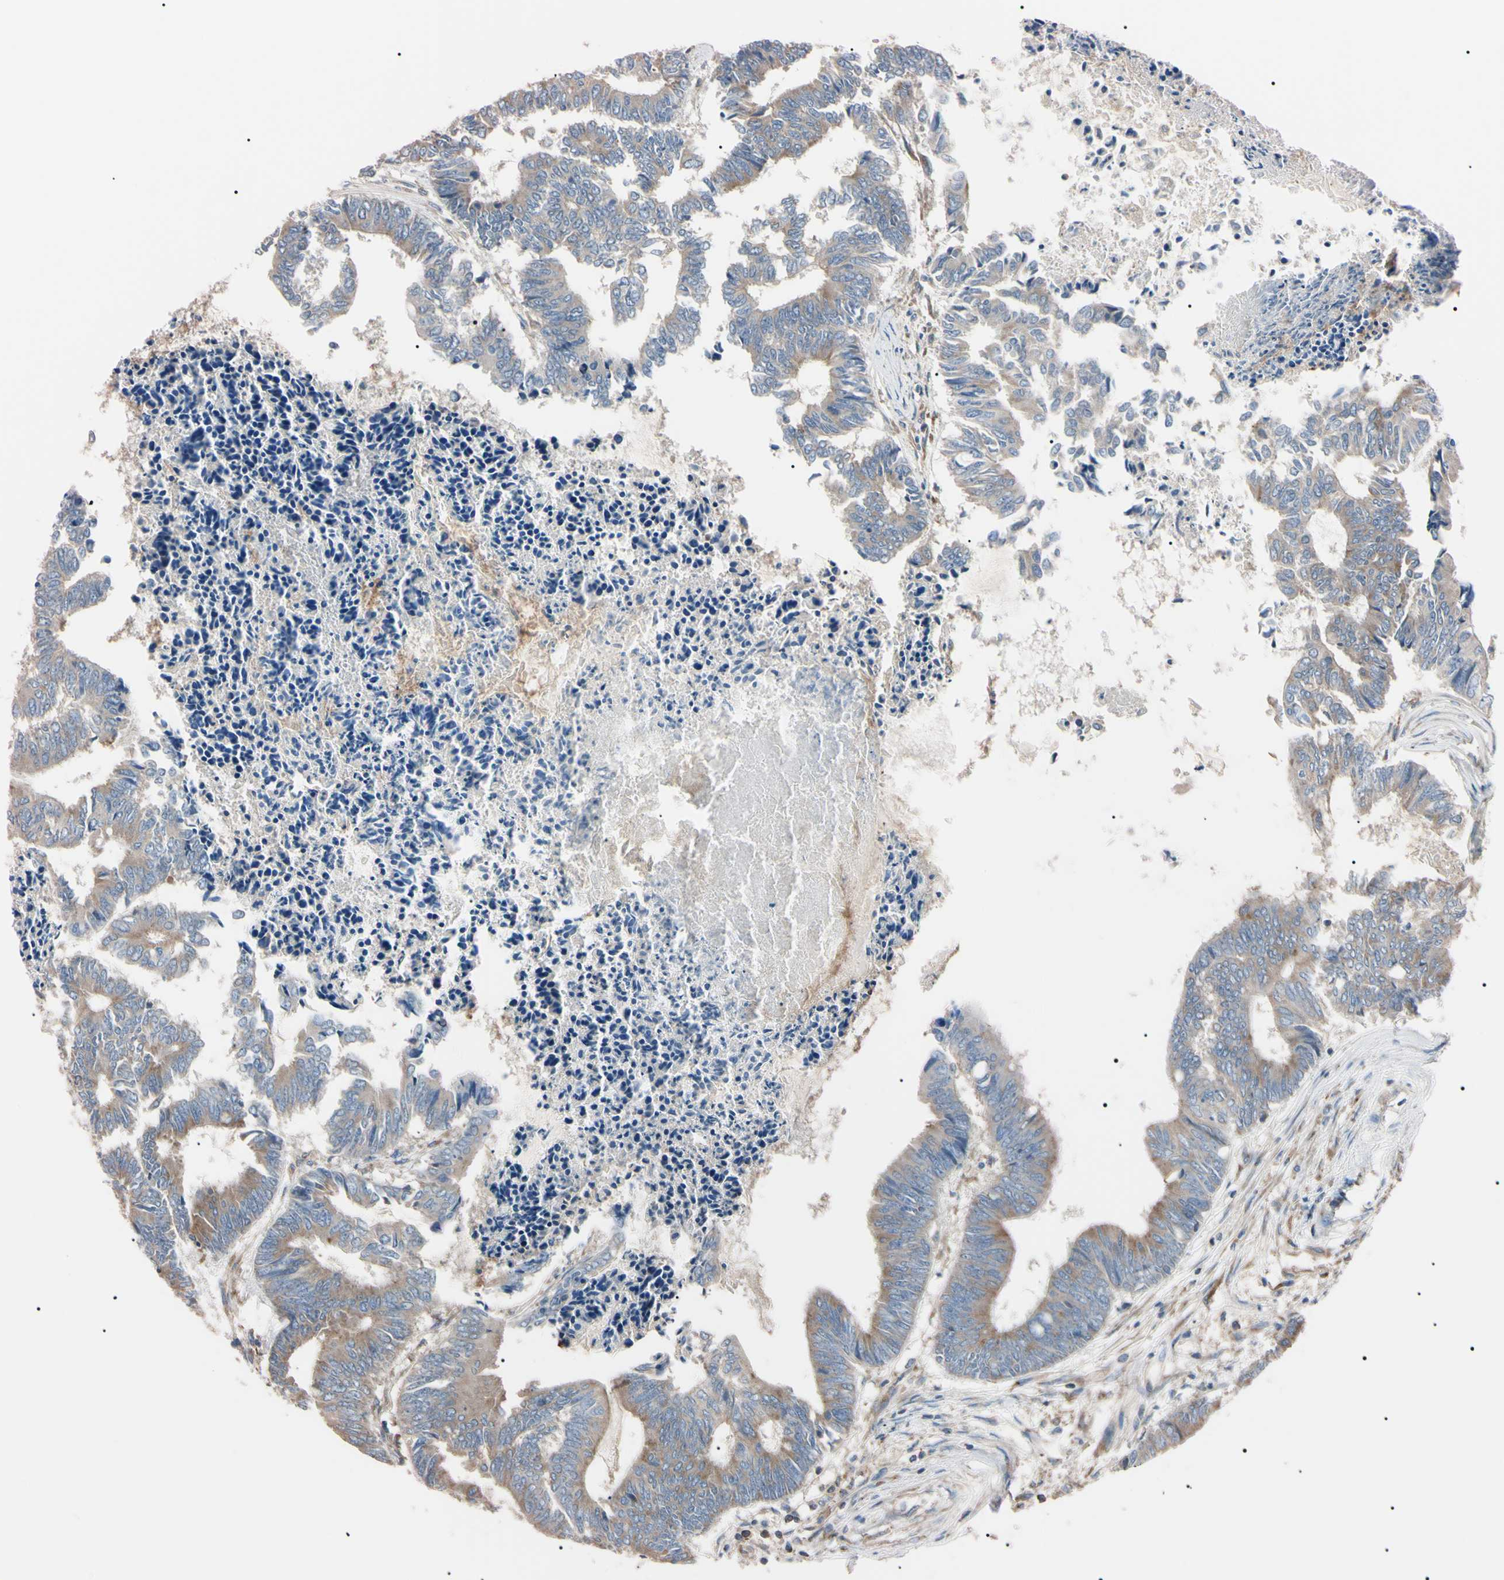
{"staining": {"intensity": "weak", "quantity": ">75%", "location": "cytoplasmic/membranous"}, "tissue": "colorectal cancer", "cell_type": "Tumor cells", "image_type": "cancer", "snomed": [{"axis": "morphology", "description": "Adenocarcinoma, NOS"}, {"axis": "topography", "description": "Rectum"}], "caption": "Immunohistochemical staining of human adenocarcinoma (colorectal) exhibits low levels of weak cytoplasmic/membranous expression in about >75% of tumor cells.", "gene": "PRKACA", "patient": {"sex": "male", "age": 63}}